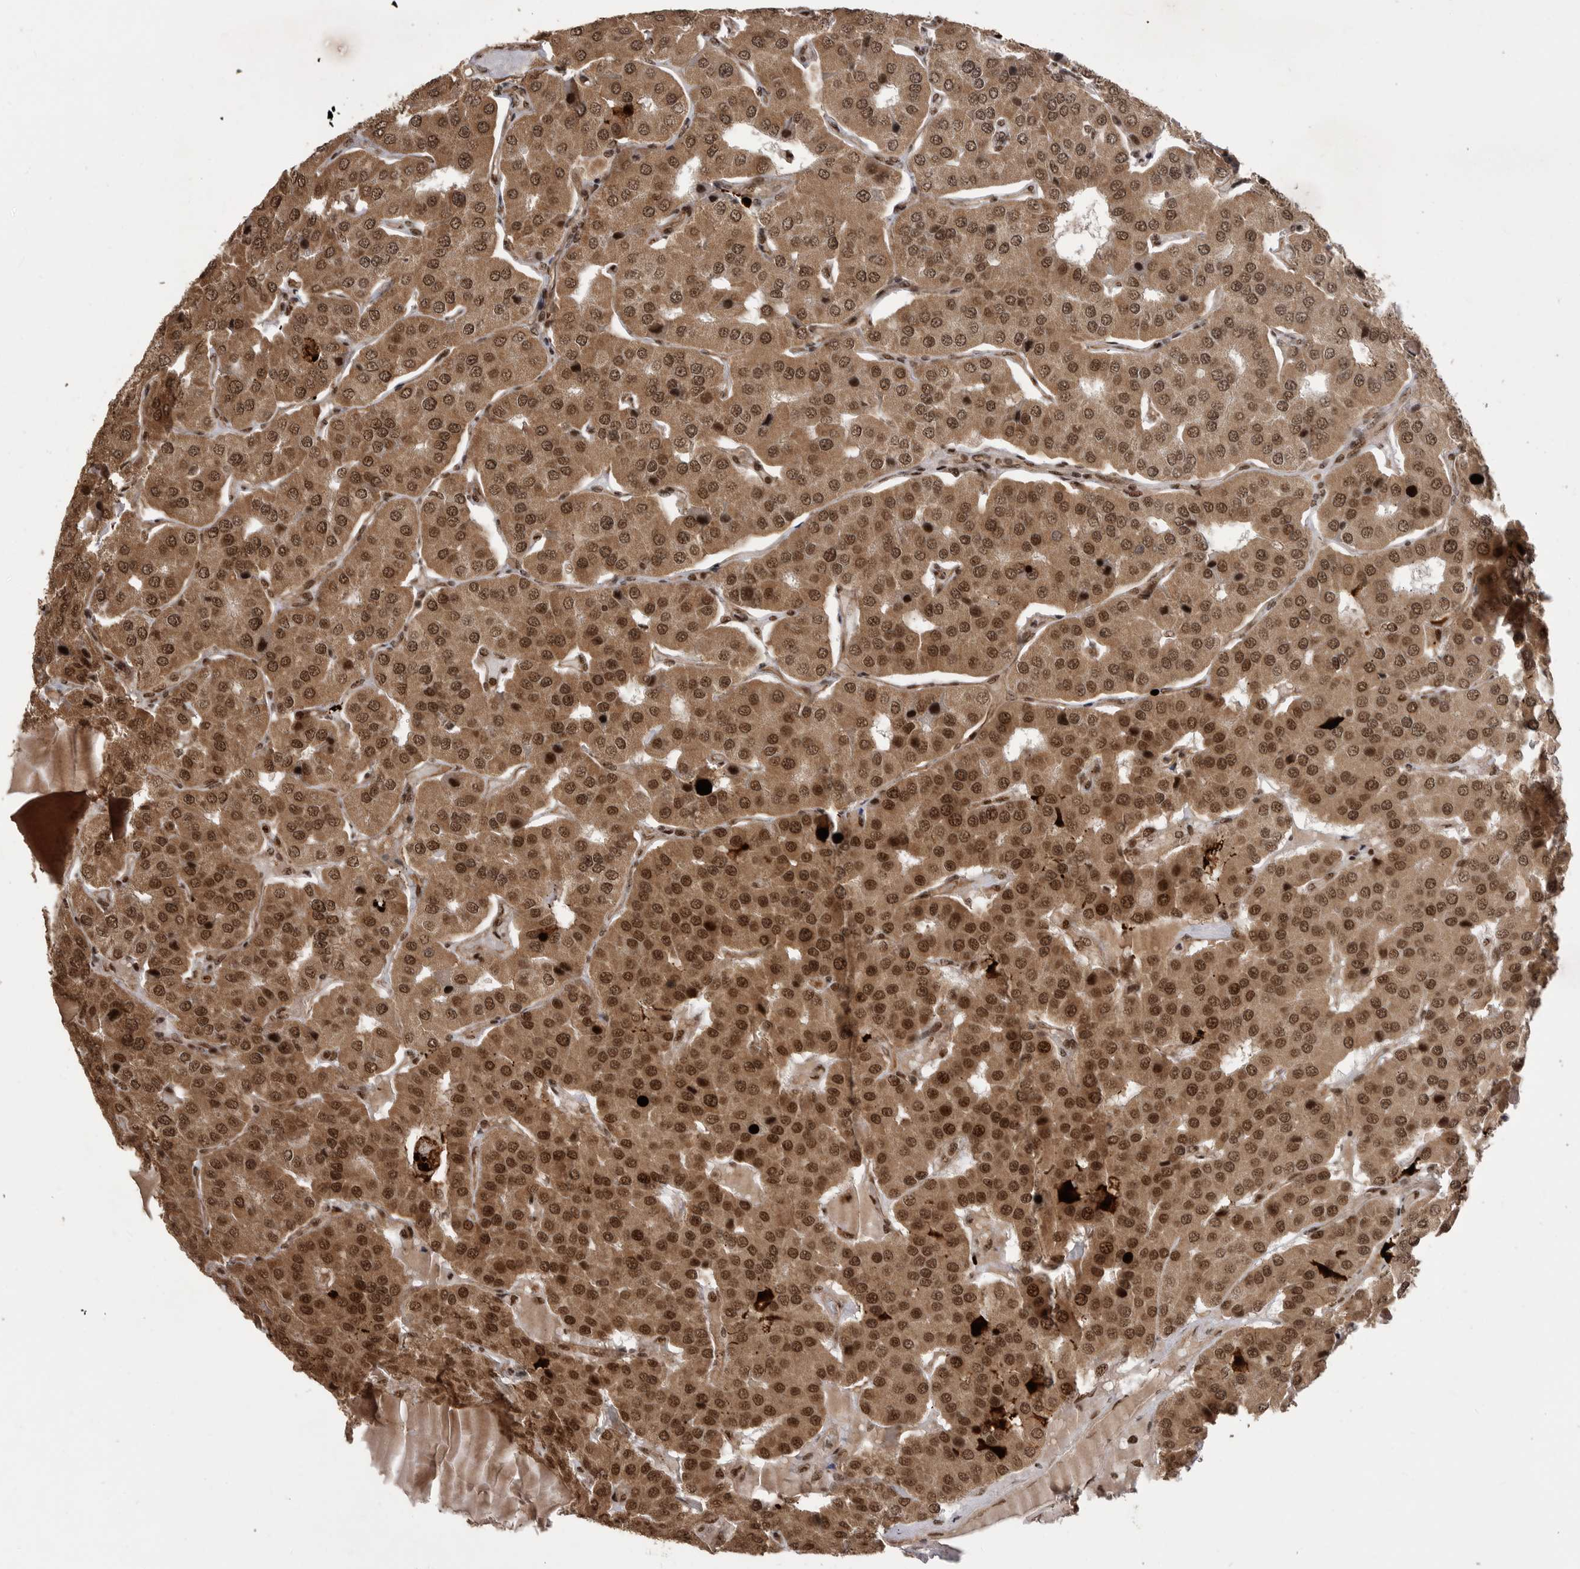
{"staining": {"intensity": "strong", "quantity": ">75%", "location": "cytoplasmic/membranous,nuclear"}, "tissue": "parathyroid gland", "cell_type": "Glandular cells", "image_type": "normal", "snomed": [{"axis": "morphology", "description": "Normal tissue, NOS"}, {"axis": "morphology", "description": "Adenoma, NOS"}, {"axis": "topography", "description": "Parathyroid gland"}], "caption": "This histopathology image demonstrates immunohistochemistry (IHC) staining of unremarkable parathyroid gland, with high strong cytoplasmic/membranous,nuclear staining in approximately >75% of glandular cells.", "gene": "PPP1R8", "patient": {"sex": "female", "age": 86}}